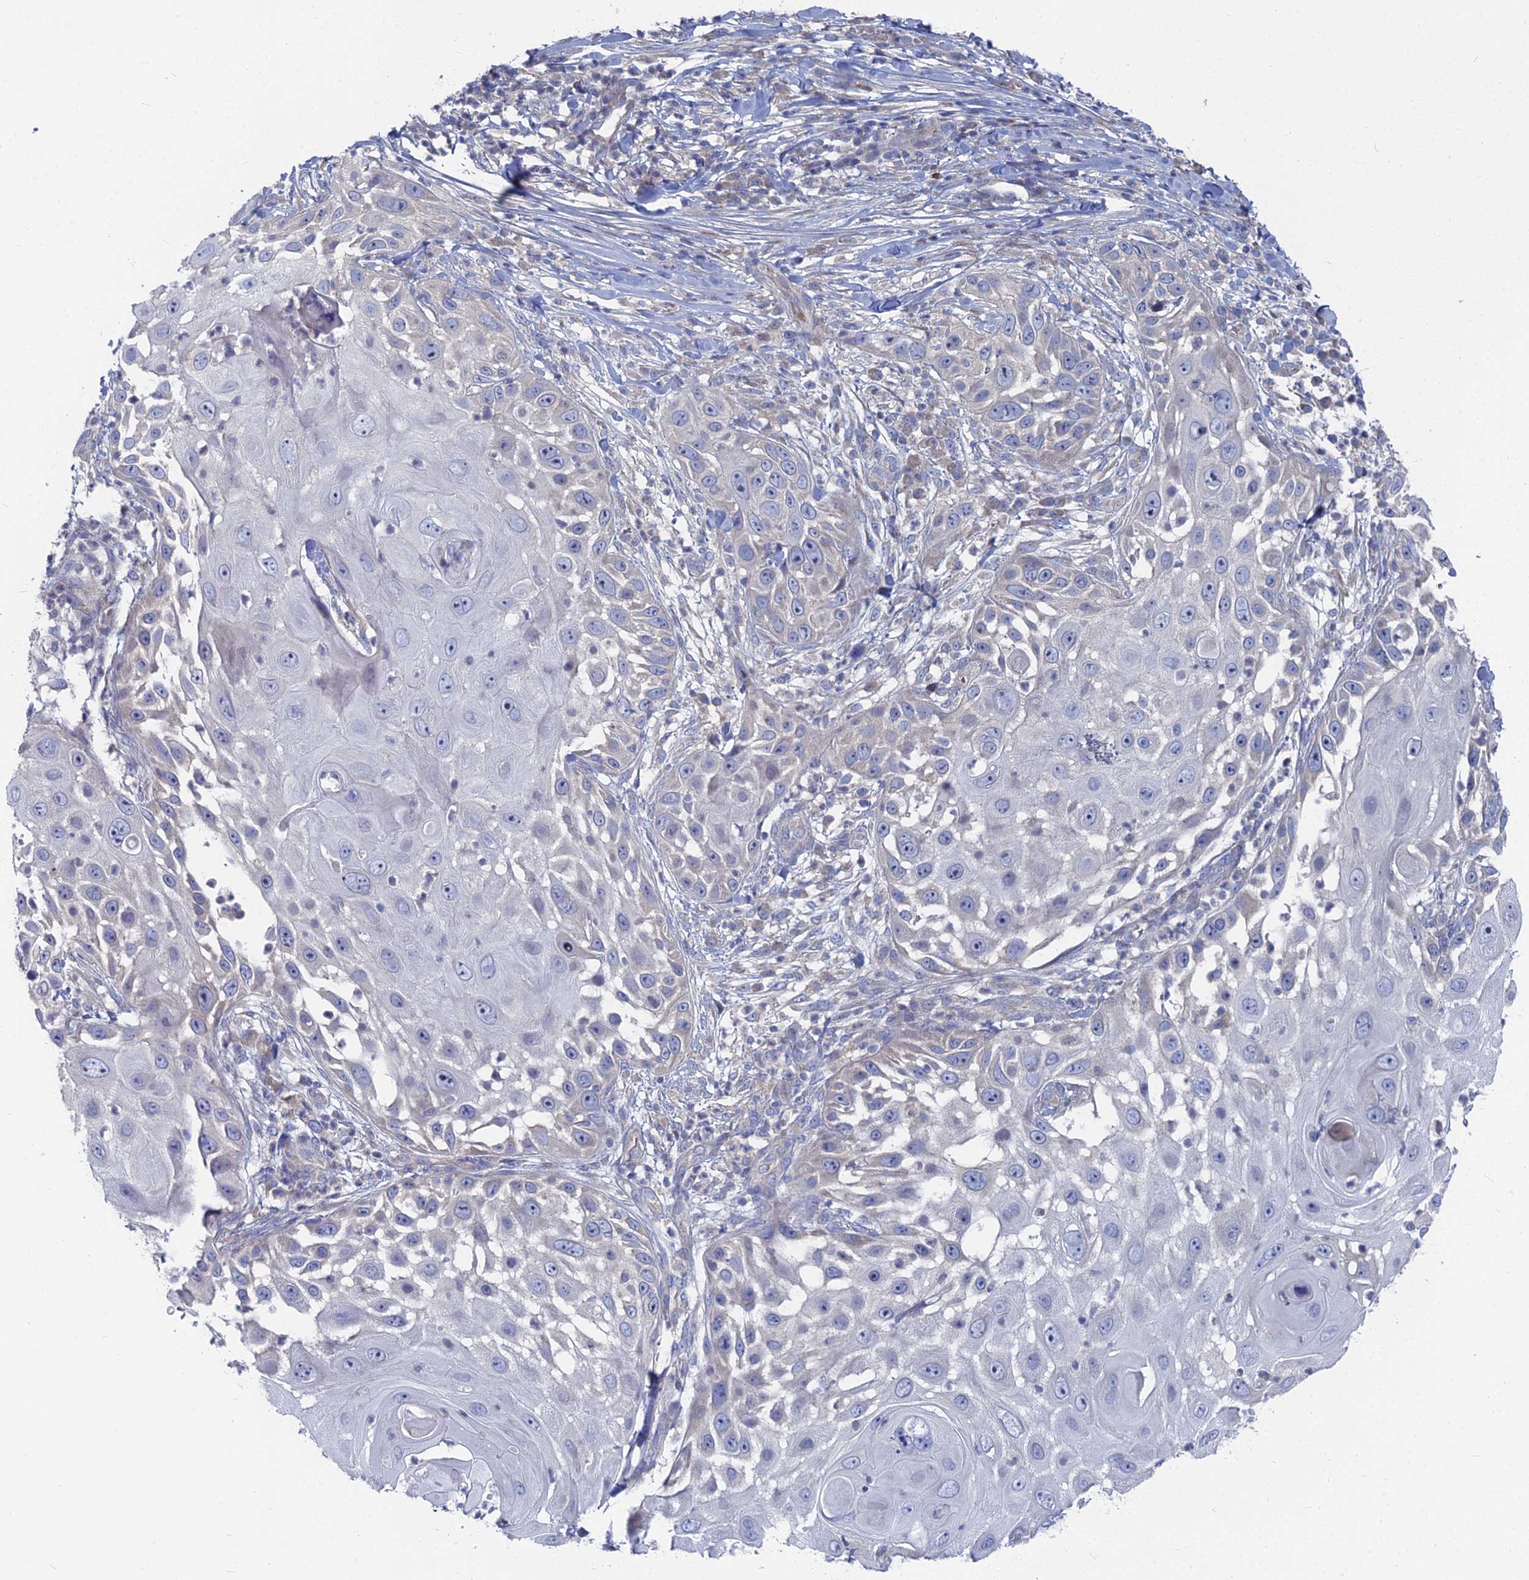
{"staining": {"intensity": "negative", "quantity": "none", "location": "none"}, "tissue": "skin cancer", "cell_type": "Tumor cells", "image_type": "cancer", "snomed": [{"axis": "morphology", "description": "Squamous cell carcinoma, NOS"}, {"axis": "topography", "description": "Skin"}], "caption": "DAB (3,3'-diaminobenzidine) immunohistochemical staining of human skin cancer demonstrates no significant staining in tumor cells. Brightfield microscopy of immunohistochemistry stained with DAB (brown) and hematoxylin (blue), captured at high magnification.", "gene": "CCDC149", "patient": {"sex": "female", "age": 44}}